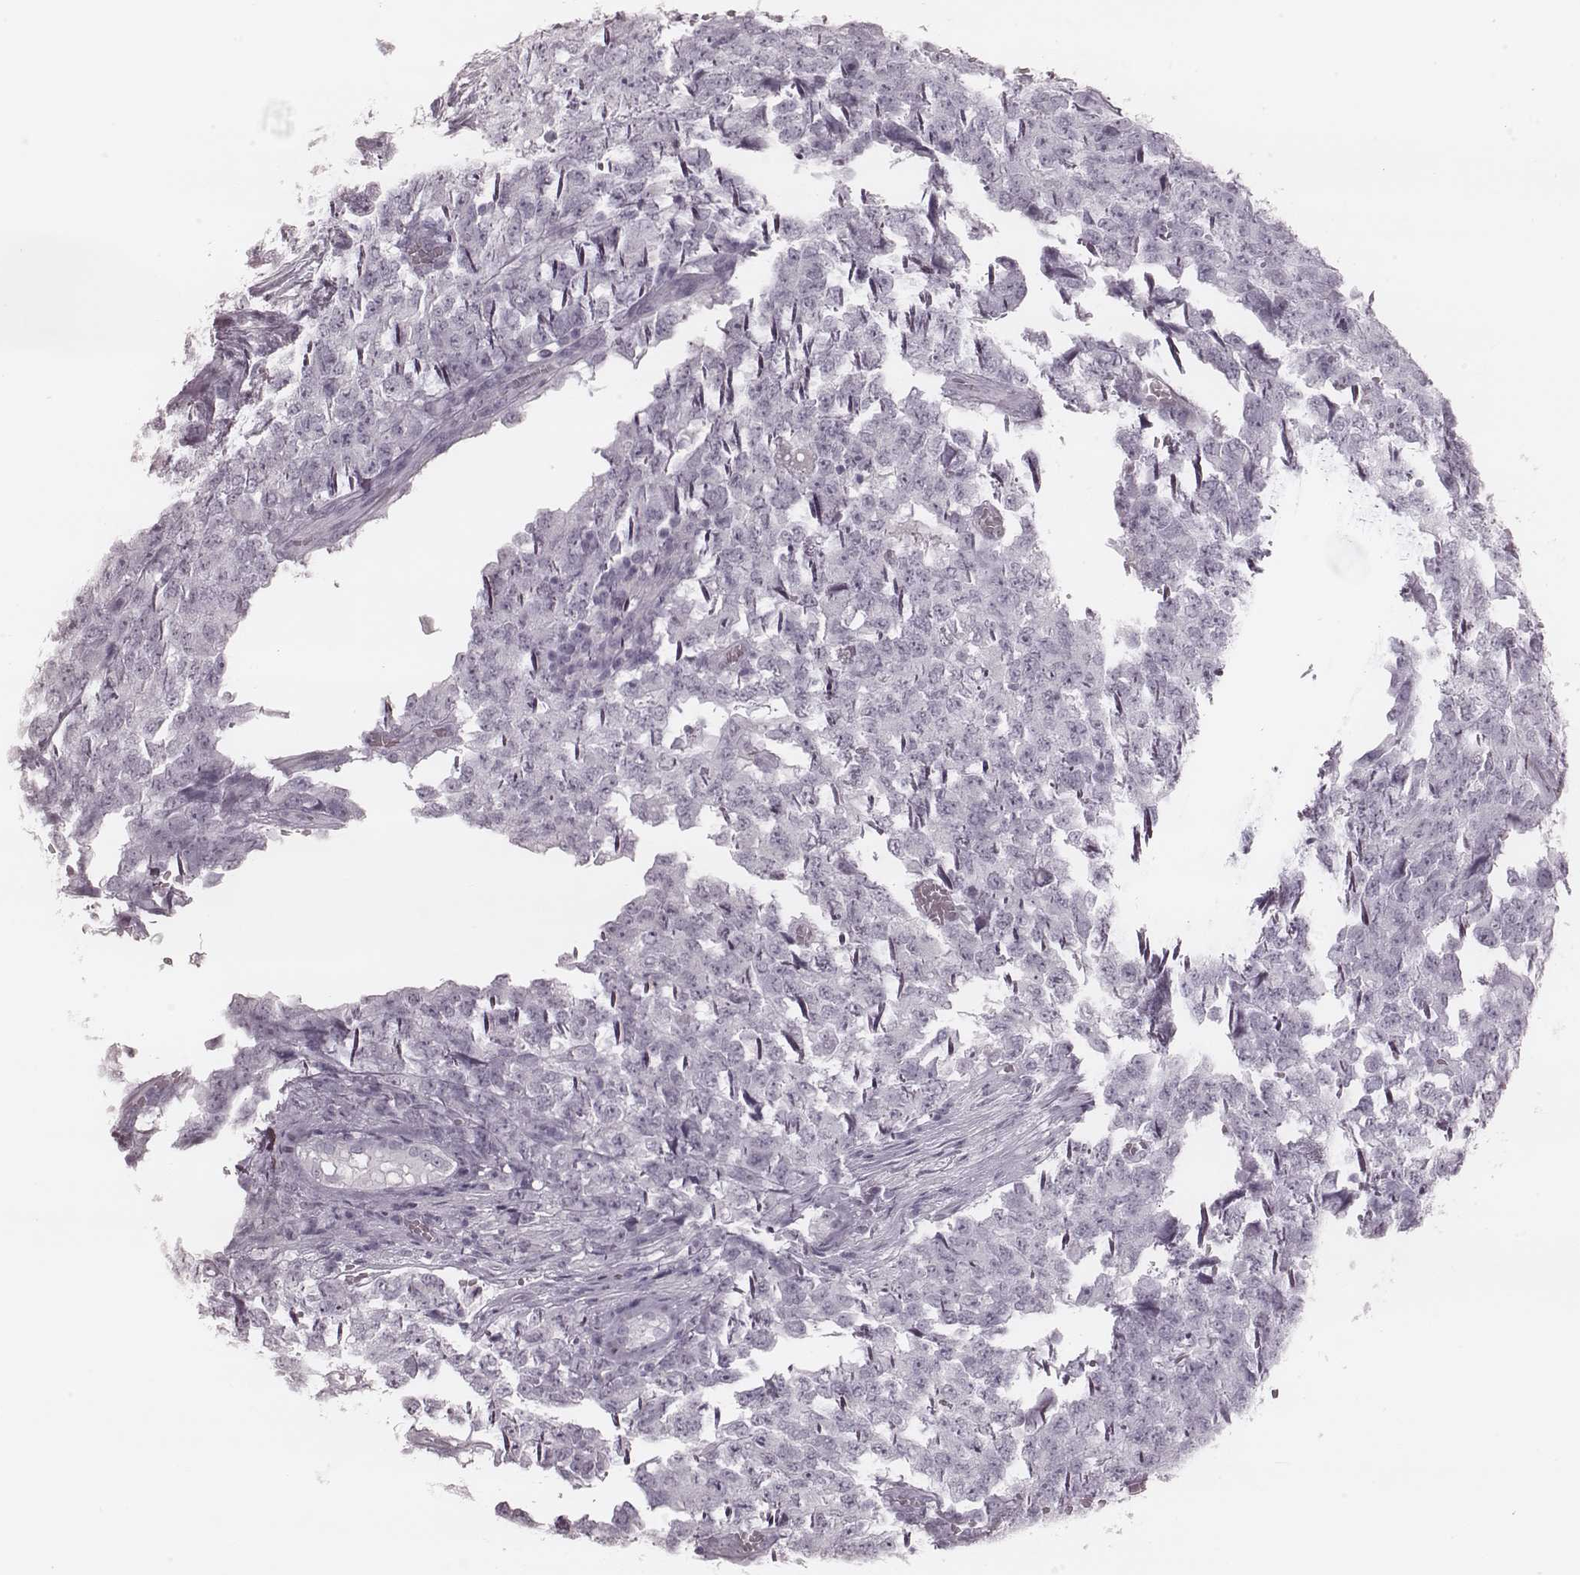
{"staining": {"intensity": "negative", "quantity": "none", "location": "none"}, "tissue": "testis cancer", "cell_type": "Tumor cells", "image_type": "cancer", "snomed": [{"axis": "morphology", "description": "Carcinoma, Embryonal, NOS"}, {"axis": "topography", "description": "Testis"}], "caption": "Immunohistochemistry image of neoplastic tissue: human testis embryonal carcinoma stained with DAB demonstrates no significant protein expression in tumor cells.", "gene": "KRT74", "patient": {"sex": "male", "age": 23}}